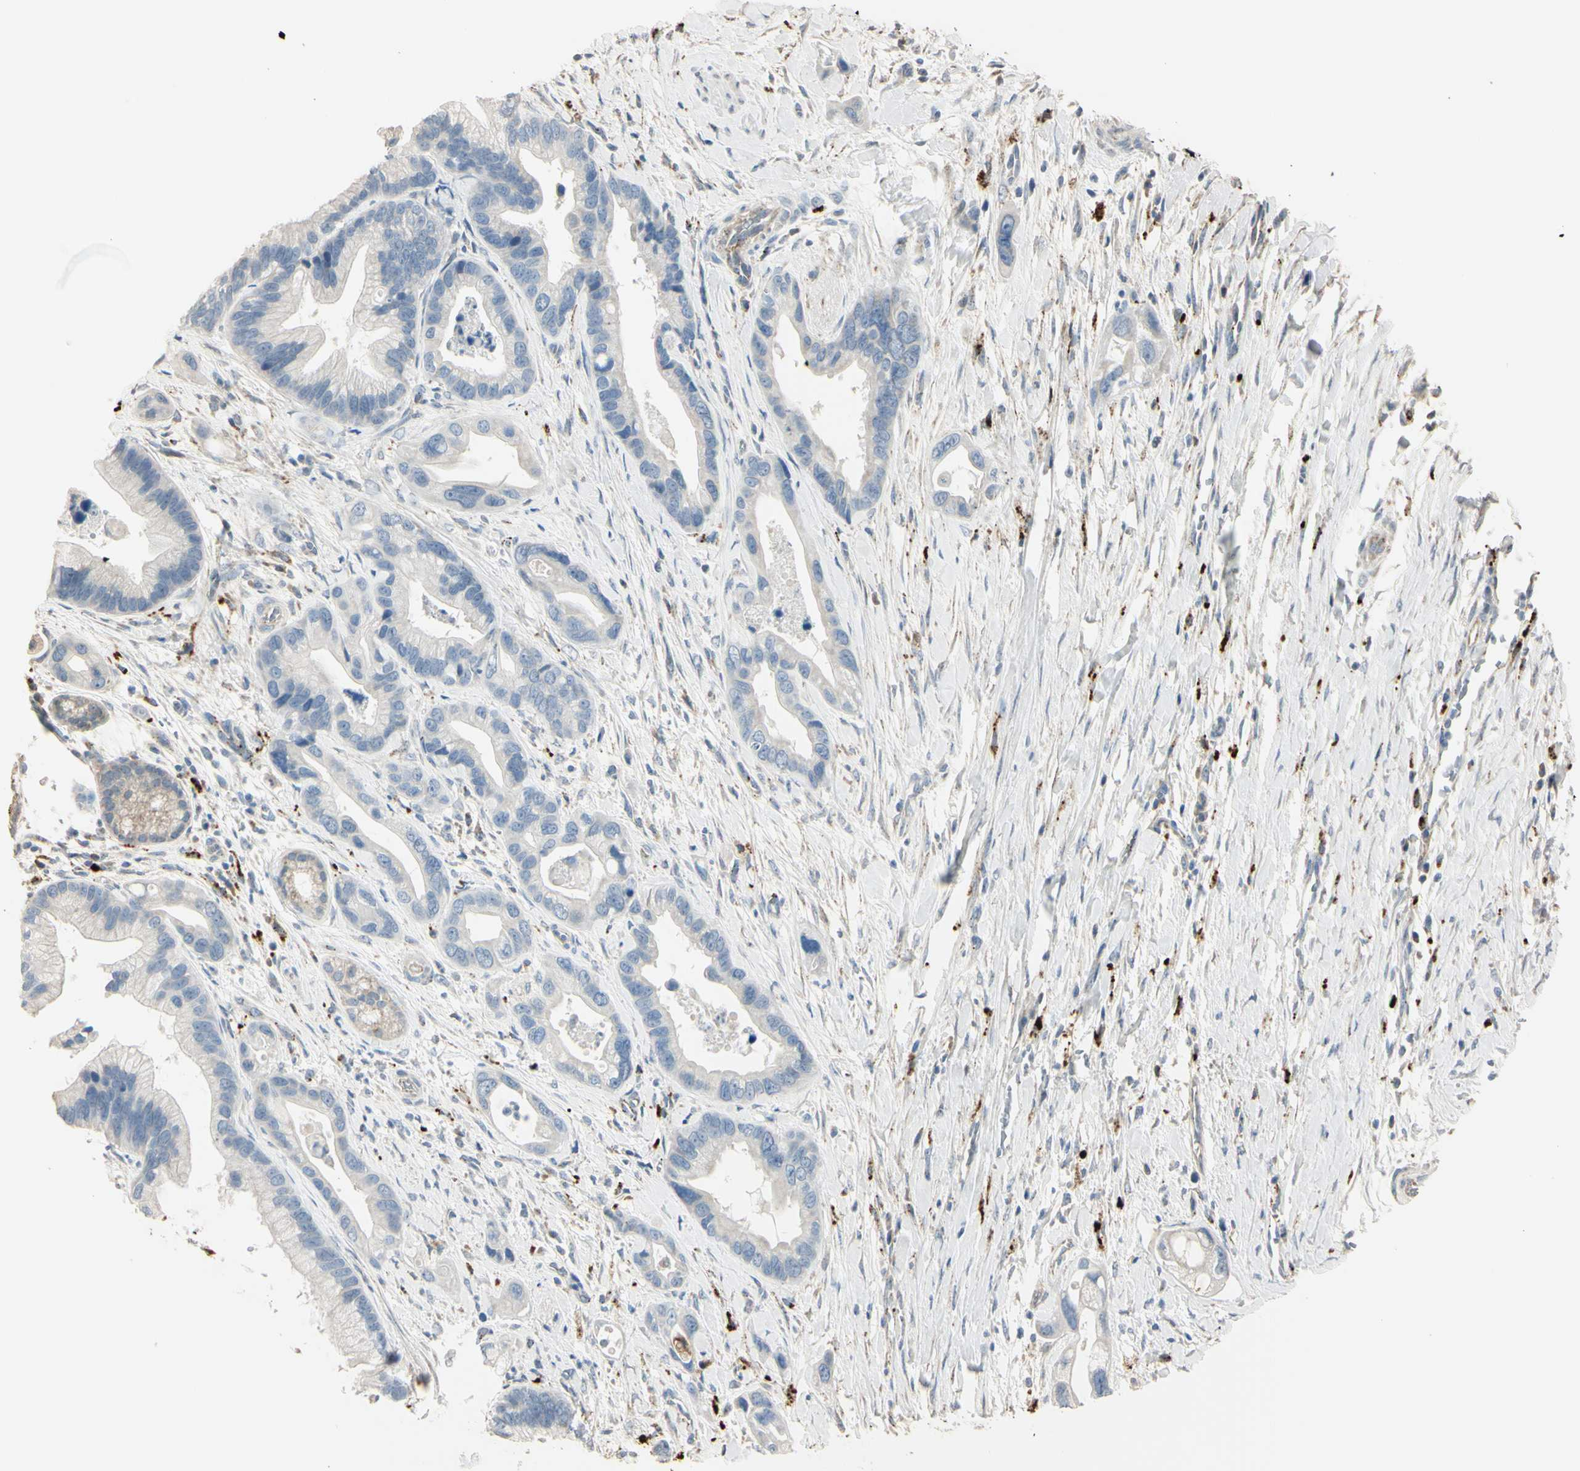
{"staining": {"intensity": "negative", "quantity": "none", "location": "none"}, "tissue": "pancreatic cancer", "cell_type": "Tumor cells", "image_type": "cancer", "snomed": [{"axis": "morphology", "description": "Adenocarcinoma, NOS"}, {"axis": "topography", "description": "Pancreas"}], "caption": "Immunohistochemistry image of human pancreatic cancer (adenocarcinoma) stained for a protein (brown), which demonstrates no staining in tumor cells. Brightfield microscopy of IHC stained with DAB (3,3'-diaminobenzidine) (brown) and hematoxylin (blue), captured at high magnification.", "gene": "ANGPTL1", "patient": {"sex": "female", "age": 77}}